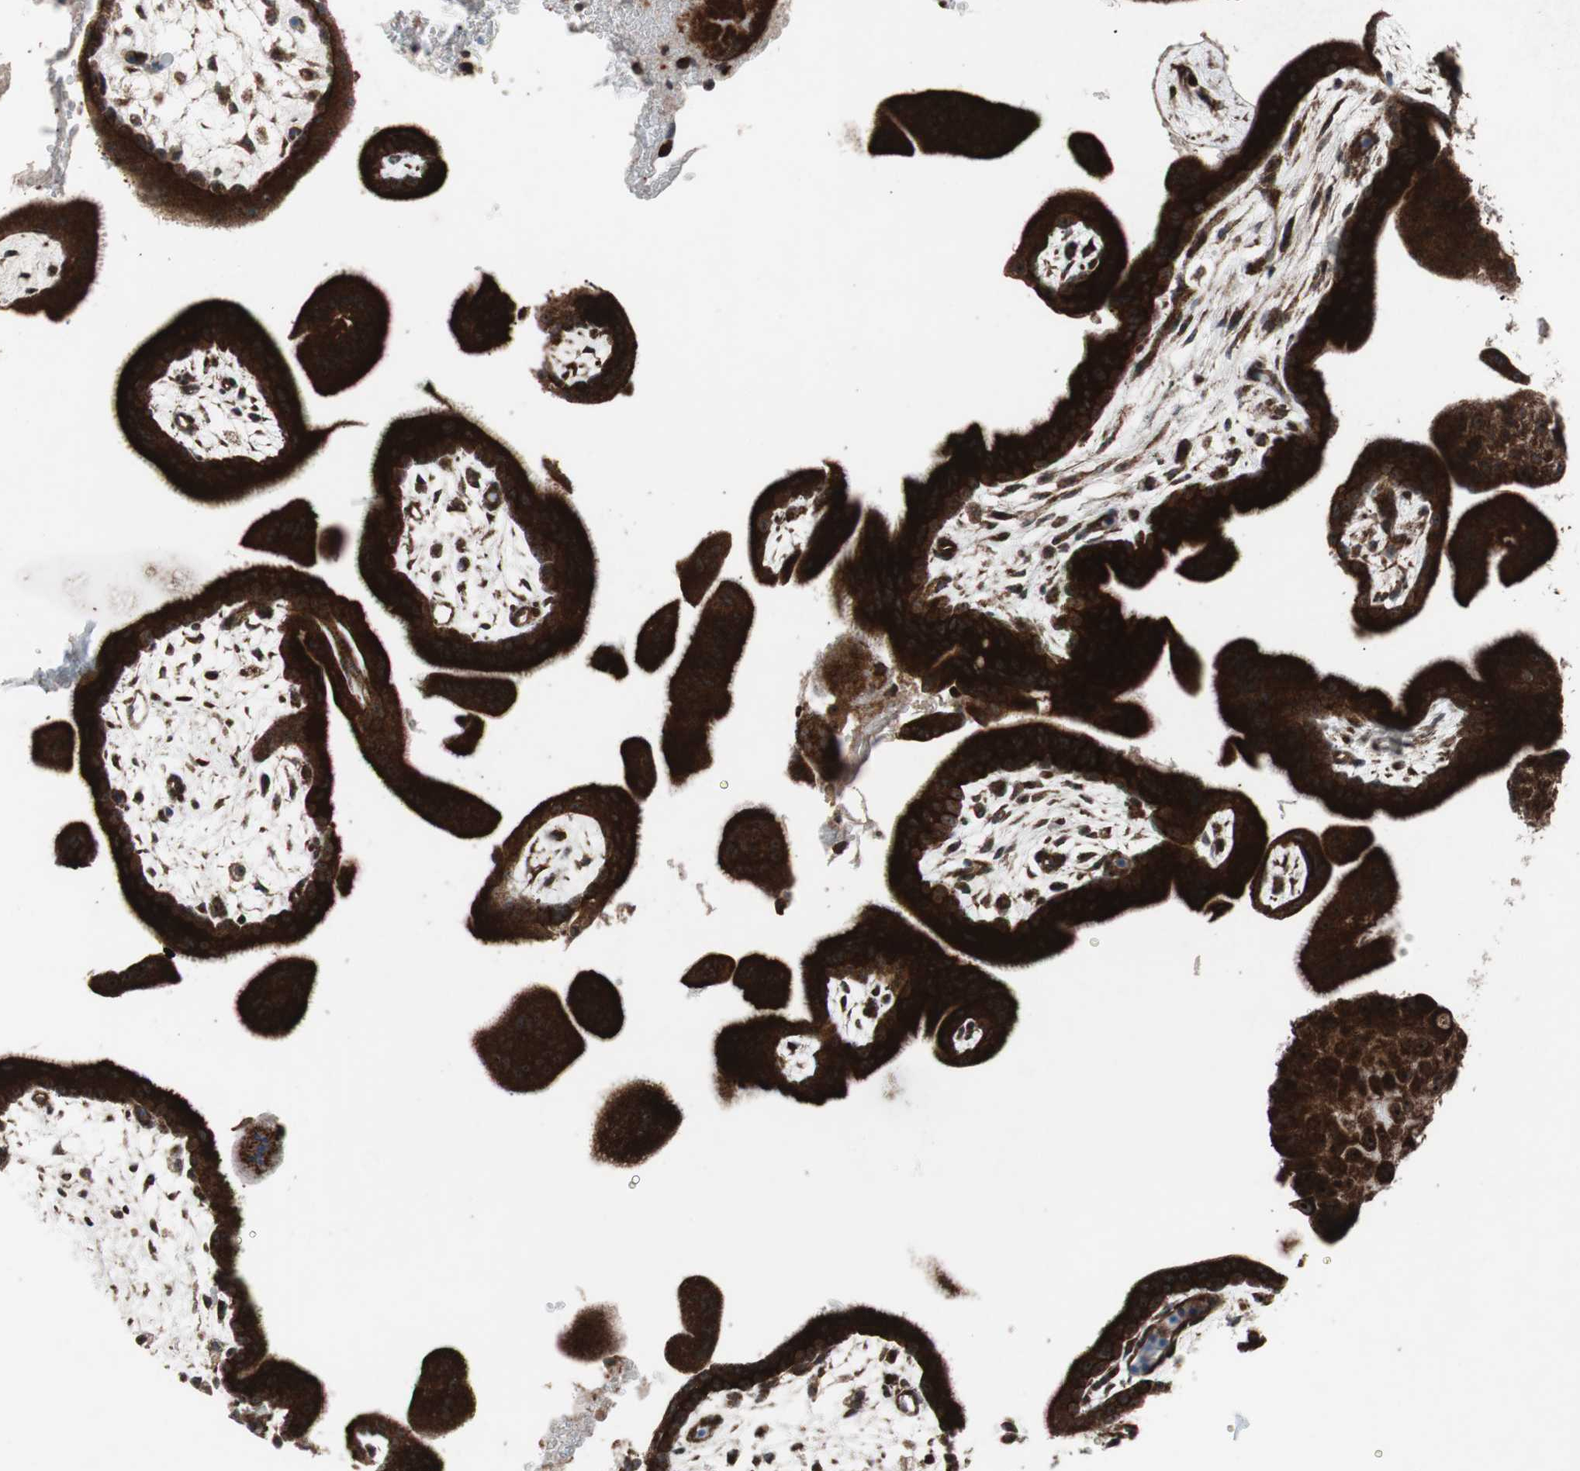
{"staining": {"intensity": "strong", "quantity": ">75%", "location": "cytoplasmic/membranous"}, "tissue": "placenta", "cell_type": "Trophoblastic cells", "image_type": "normal", "snomed": [{"axis": "morphology", "description": "Normal tissue, NOS"}, {"axis": "topography", "description": "Placenta"}], "caption": "The photomicrograph shows immunohistochemical staining of normal placenta. There is strong cytoplasmic/membranous positivity is appreciated in about >75% of trophoblastic cells.", "gene": "CCL14", "patient": {"sex": "female", "age": 35}}